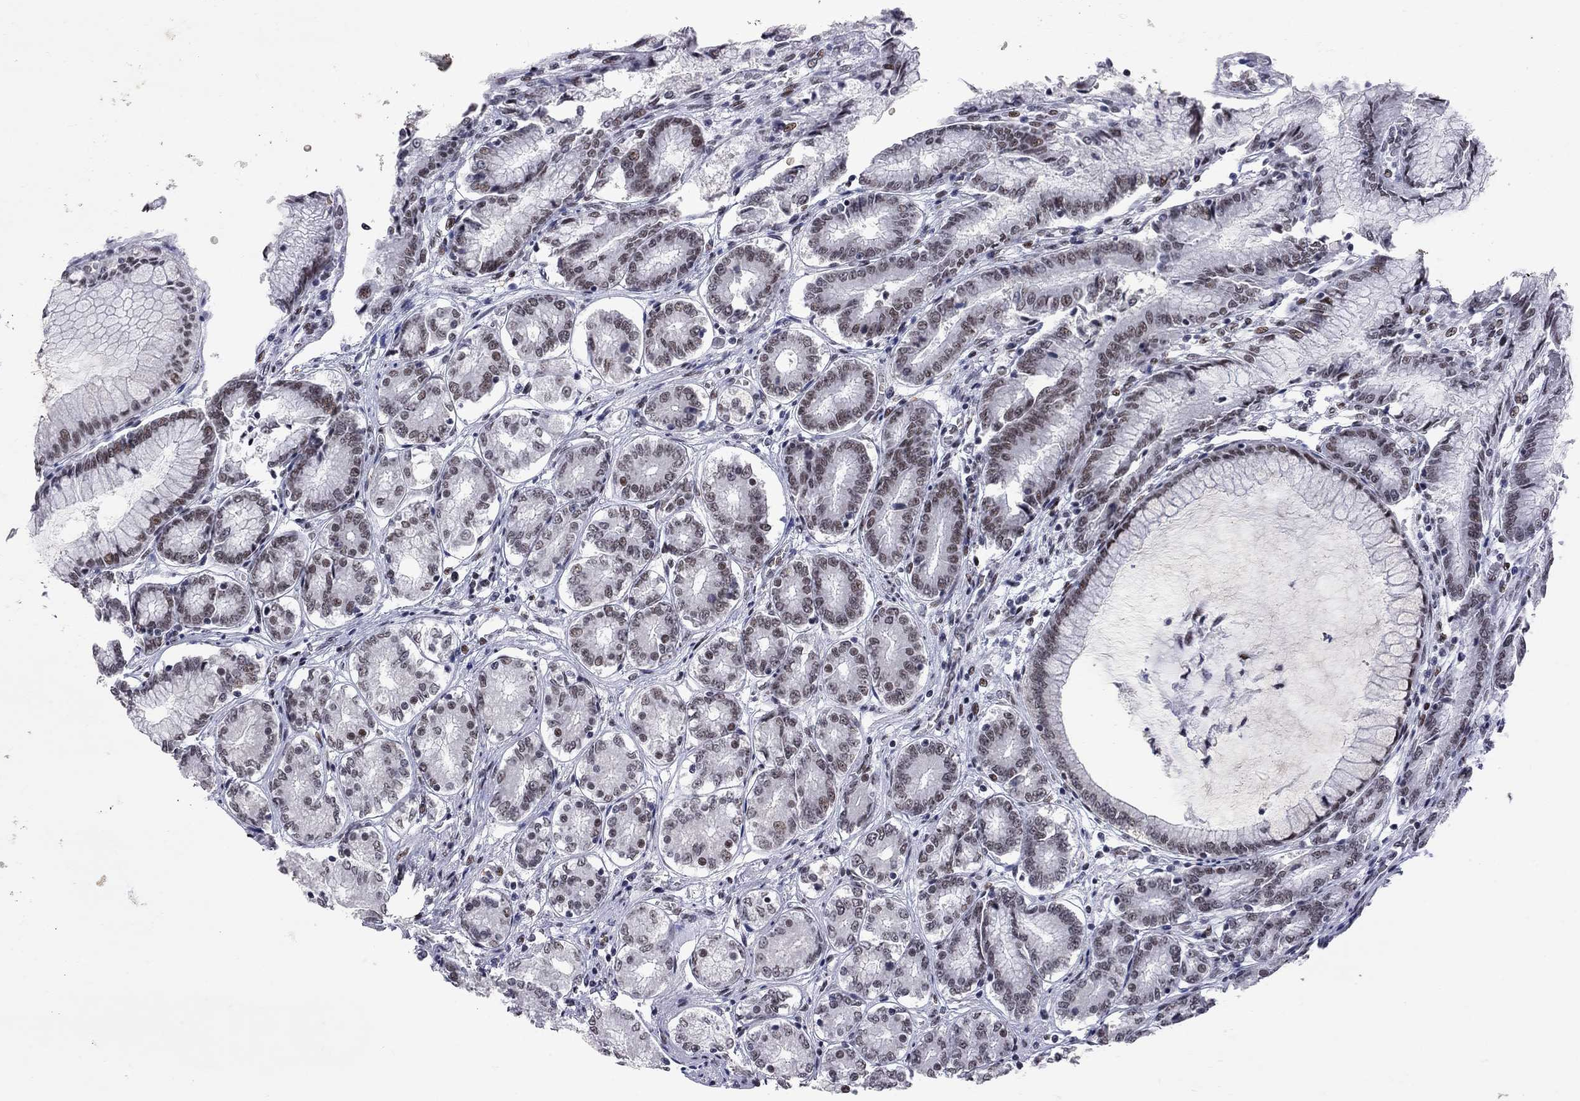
{"staining": {"intensity": "moderate", "quantity": "<25%", "location": "nuclear"}, "tissue": "stomach", "cell_type": "Glandular cells", "image_type": "normal", "snomed": [{"axis": "morphology", "description": "Normal tissue, NOS"}, {"axis": "topography", "description": "Stomach"}], "caption": "Benign stomach shows moderate nuclear staining in approximately <25% of glandular cells (Brightfield microscopy of DAB IHC at high magnification)..", "gene": "ZBTB47", "patient": {"sex": "female", "age": 65}}